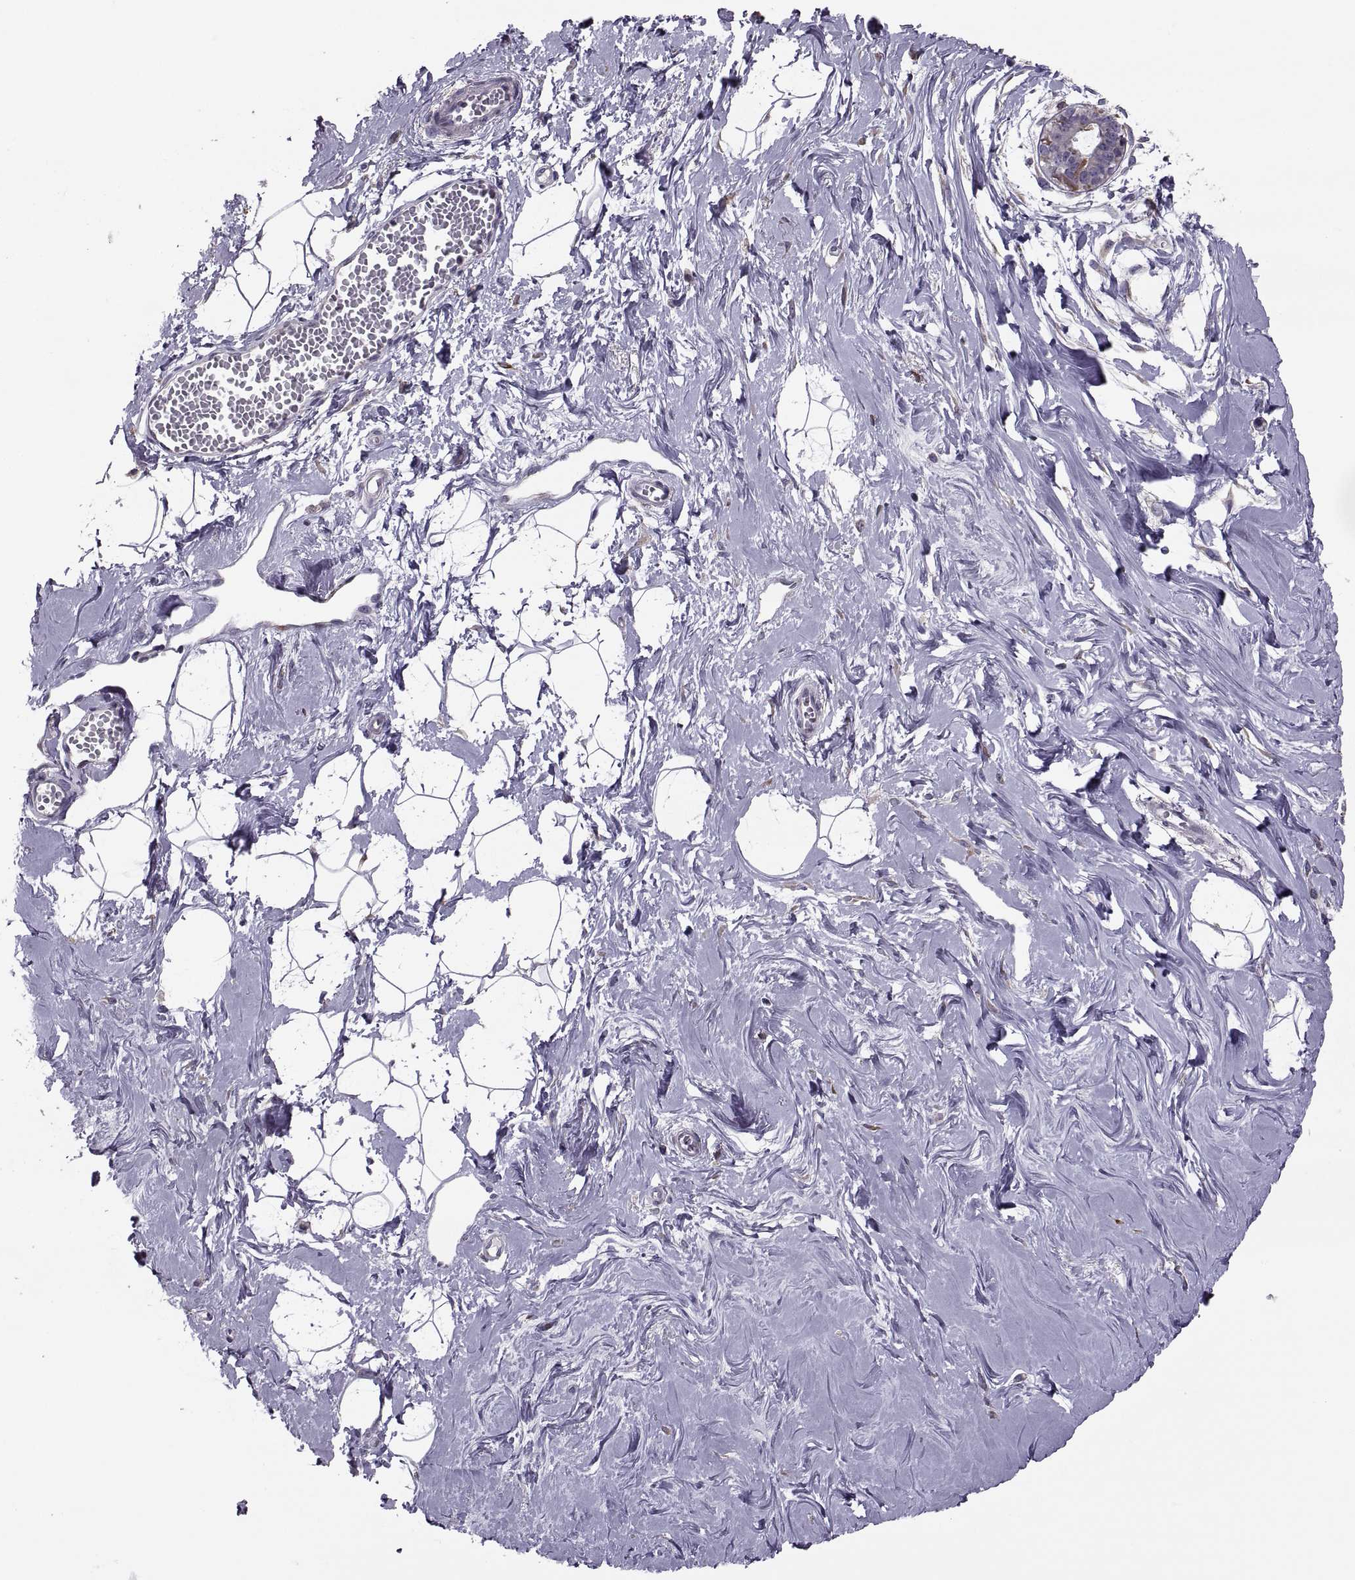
{"staining": {"intensity": "negative", "quantity": "none", "location": "none"}, "tissue": "breast", "cell_type": "Adipocytes", "image_type": "normal", "snomed": [{"axis": "morphology", "description": "Normal tissue, NOS"}, {"axis": "topography", "description": "Breast"}], "caption": "The image exhibits no staining of adipocytes in unremarkable breast.", "gene": "LETM2", "patient": {"sex": "female", "age": 49}}